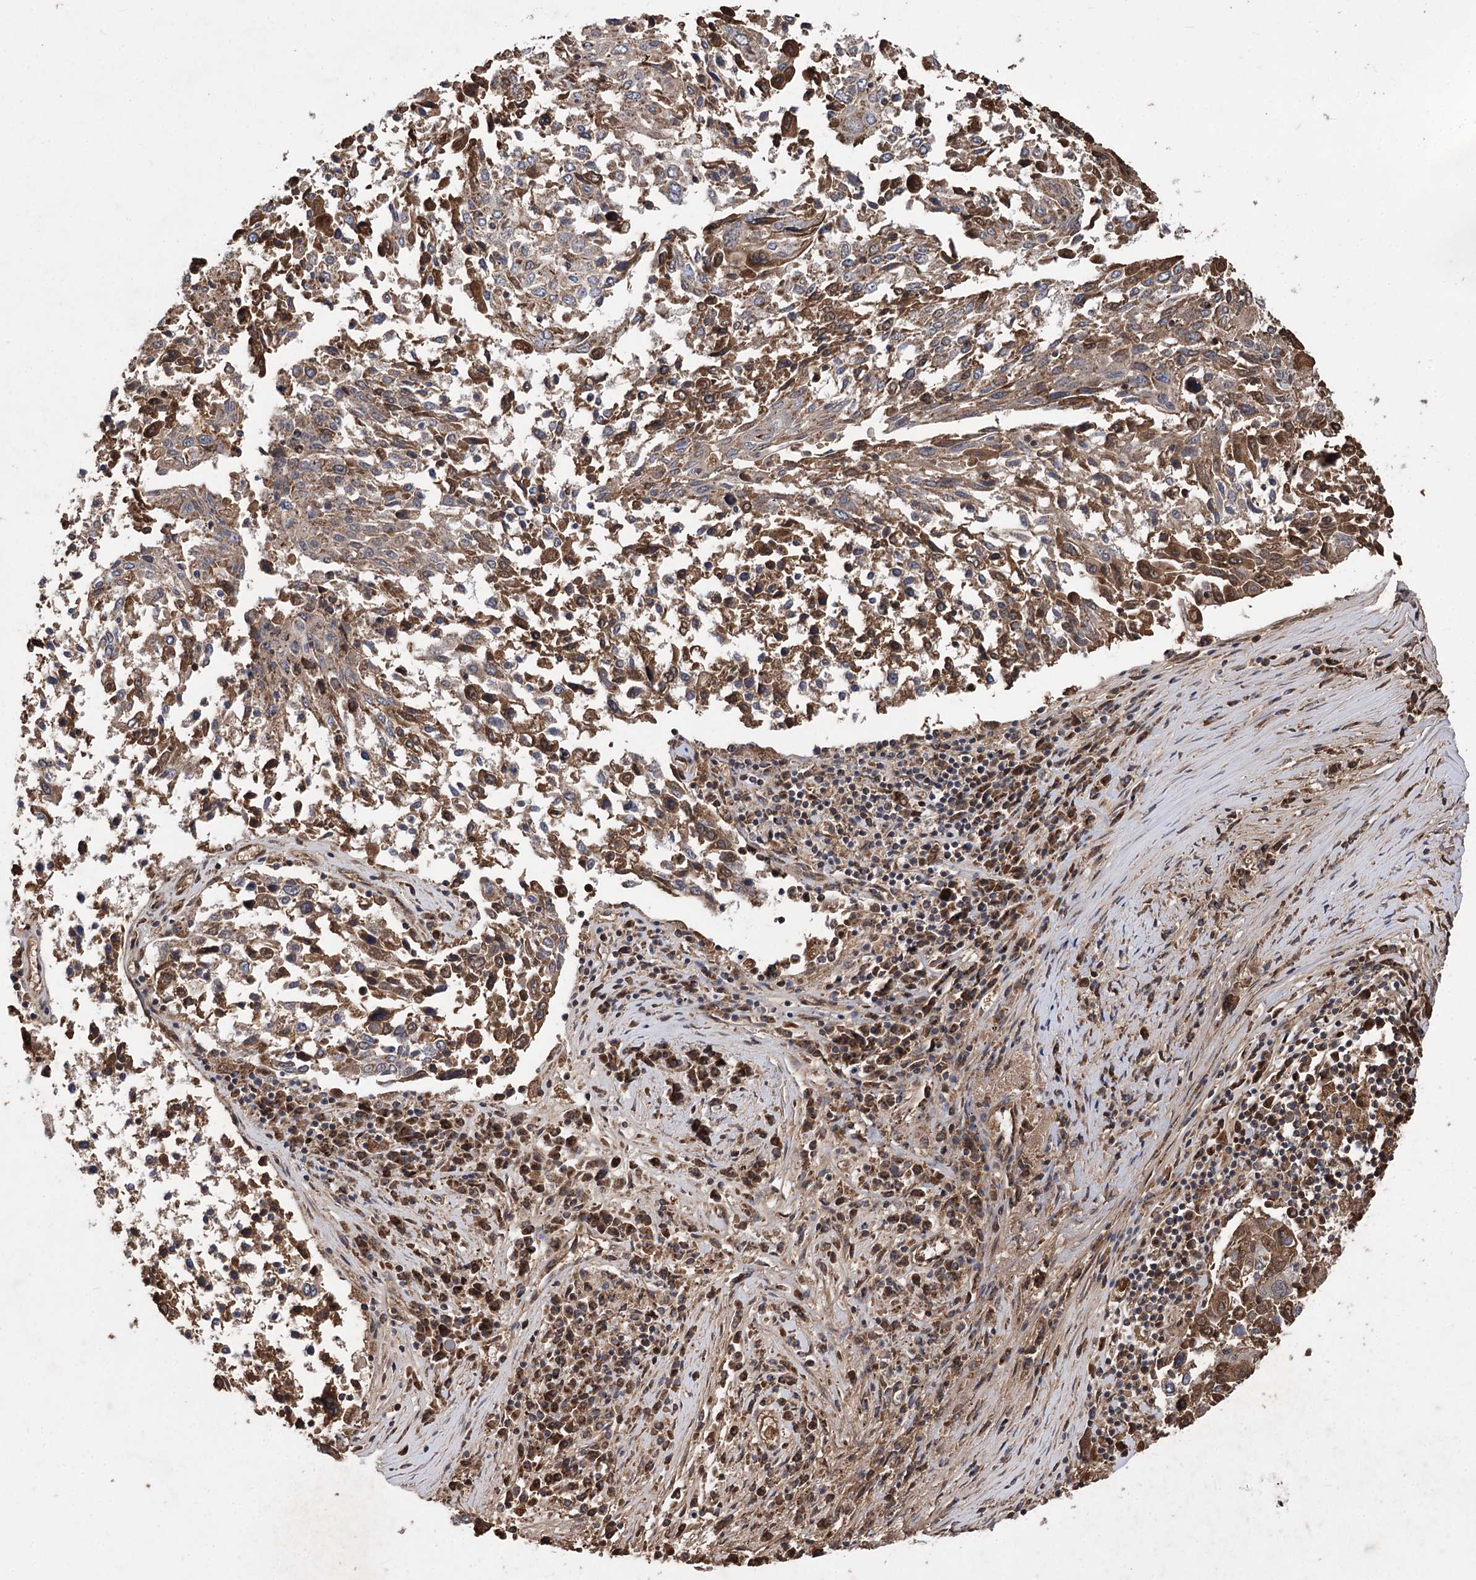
{"staining": {"intensity": "strong", "quantity": "25%-75%", "location": "cytoplasmic/membranous"}, "tissue": "lung cancer", "cell_type": "Tumor cells", "image_type": "cancer", "snomed": [{"axis": "morphology", "description": "Squamous cell carcinoma, NOS"}, {"axis": "topography", "description": "Lung"}], "caption": "Strong cytoplasmic/membranous protein expression is seen in approximately 25%-75% of tumor cells in lung squamous cell carcinoma.", "gene": "RASSF3", "patient": {"sex": "male", "age": 65}}